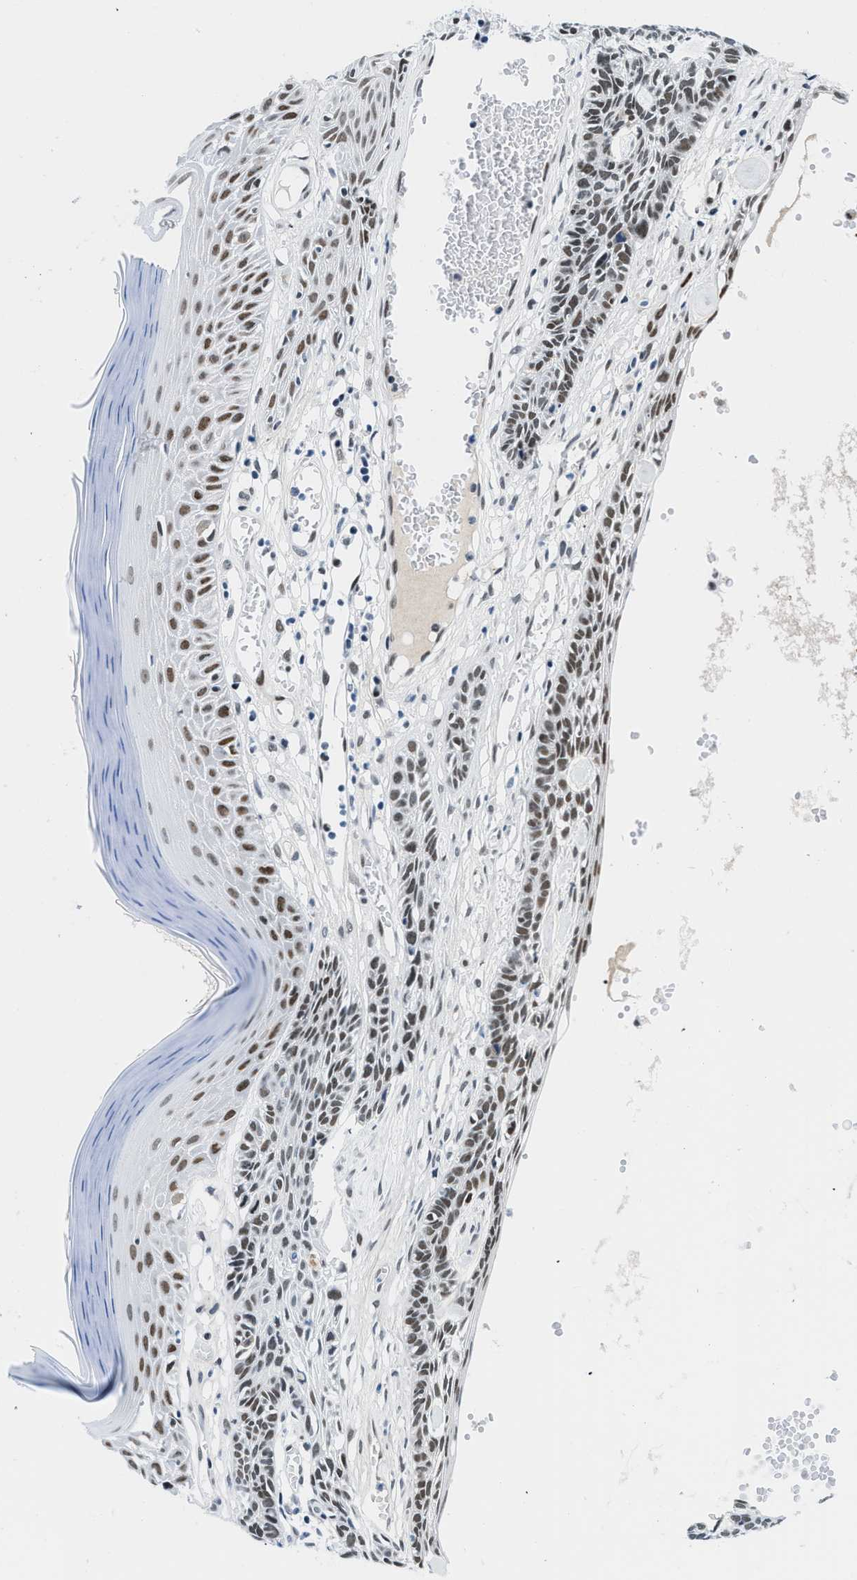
{"staining": {"intensity": "weak", "quantity": ">75%", "location": "nuclear"}, "tissue": "skin cancer", "cell_type": "Tumor cells", "image_type": "cancer", "snomed": [{"axis": "morphology", "description": "Basal cell carcinoma"}, {"axis": "topography", "description": "Skin"}], "caption": "A micrograph of basal cell carcinoma (skin) stained for a protein shows weak nuclear brown staining in tumor cells.", "gene": "SMARCAD1", "patient": {"sex": "male", "age": 67}}